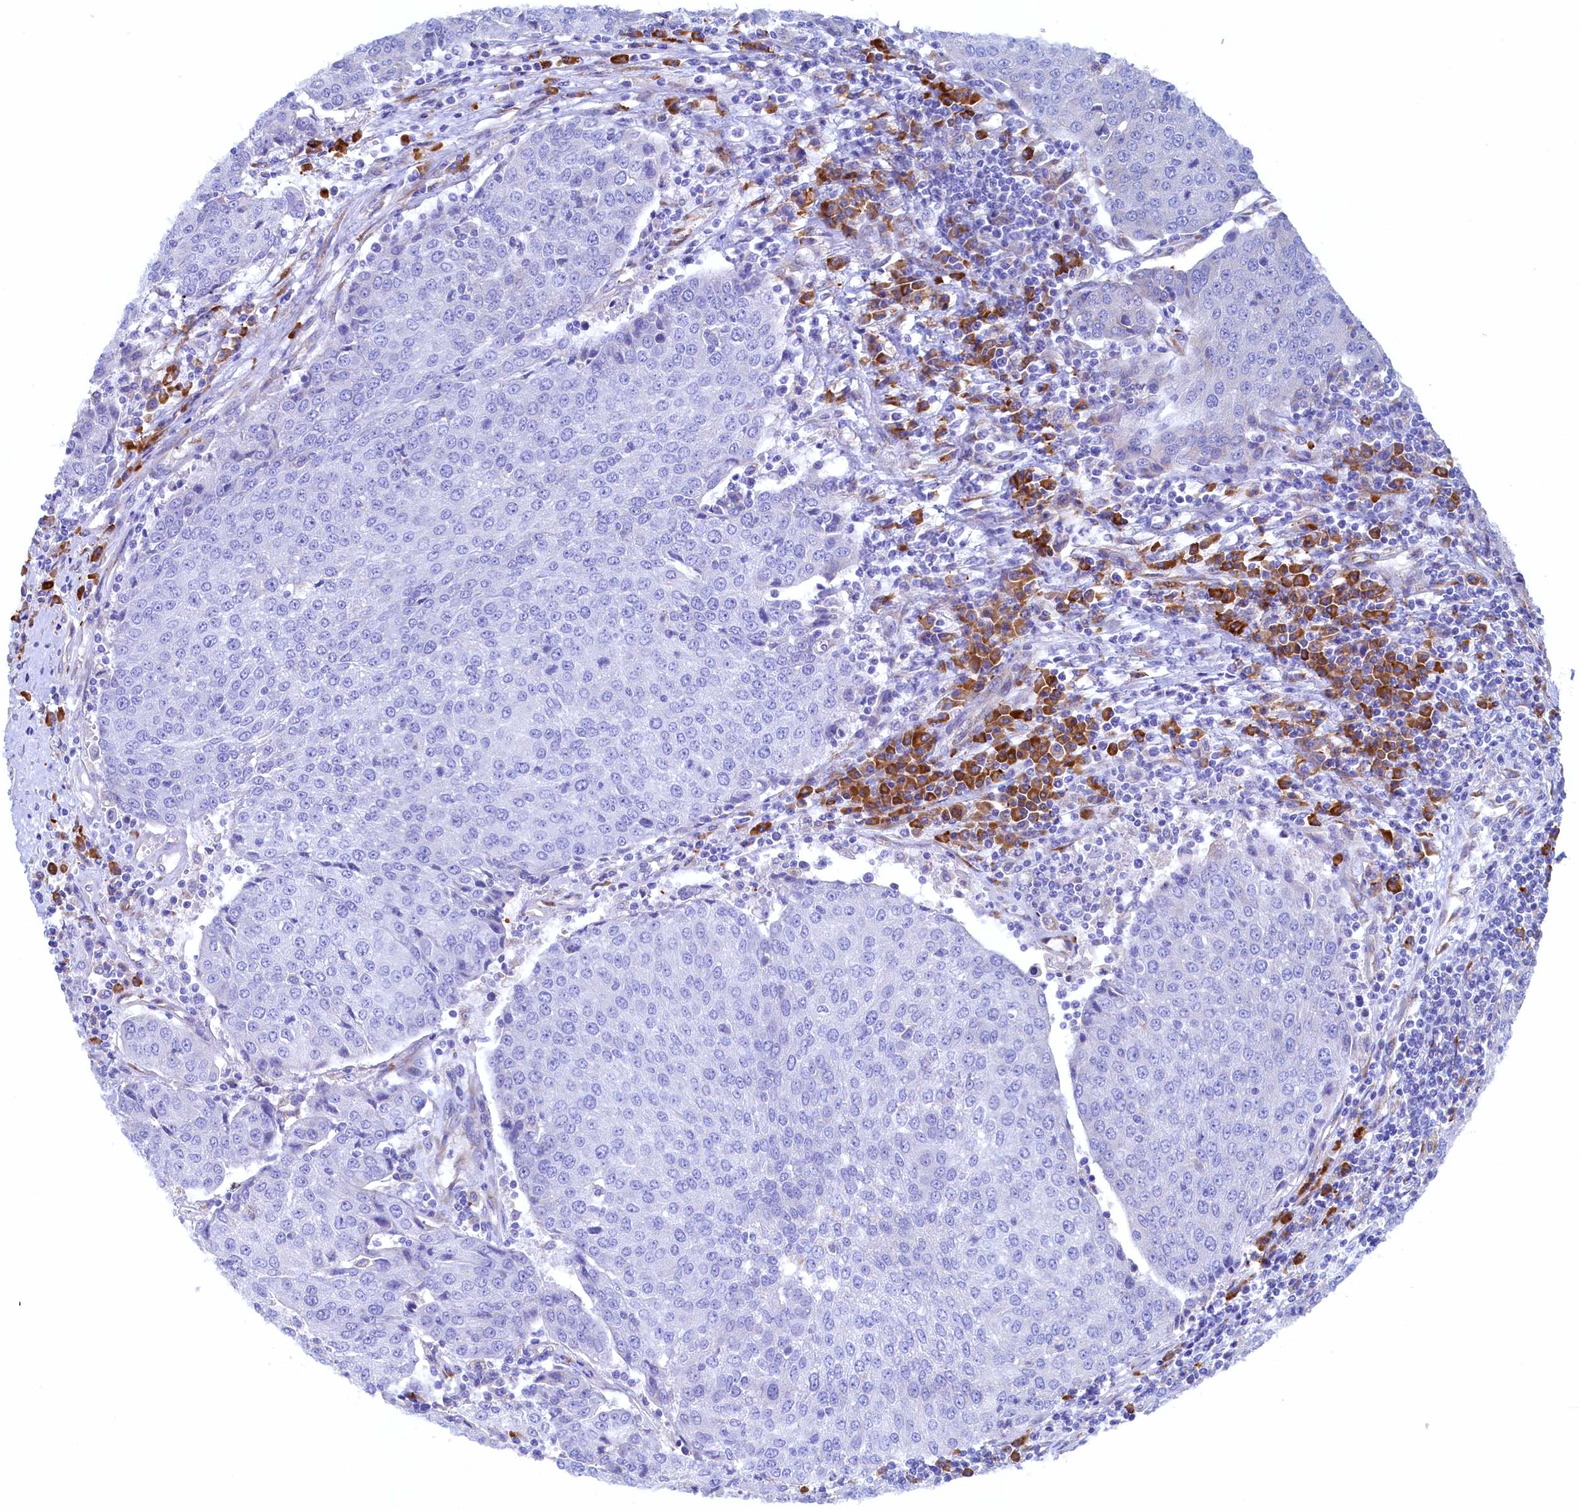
{"staining": {"intensity": "negative", "quantity": "none", "location": "none"}, "tissue": "urothelial cancer", "cell_type": "Tumor cells", "image_type": "cancer", "snomed": [{"axis": "morphology", "description": "Urothelial carcinoma, High grade"}, {"axis": "topography", "description": "Urinary bladder"}], "caption": "The photomicrograph displays no staining of tumor cells in high-grade urothelial carcinoma. (Brightfield microscopy of DAB (3,3'-diaminobenzidine) immunohistochemistry (IHC) at high magnification).", "gene": "CBLIF", "patient": {"sex": "female", "age": 85}}